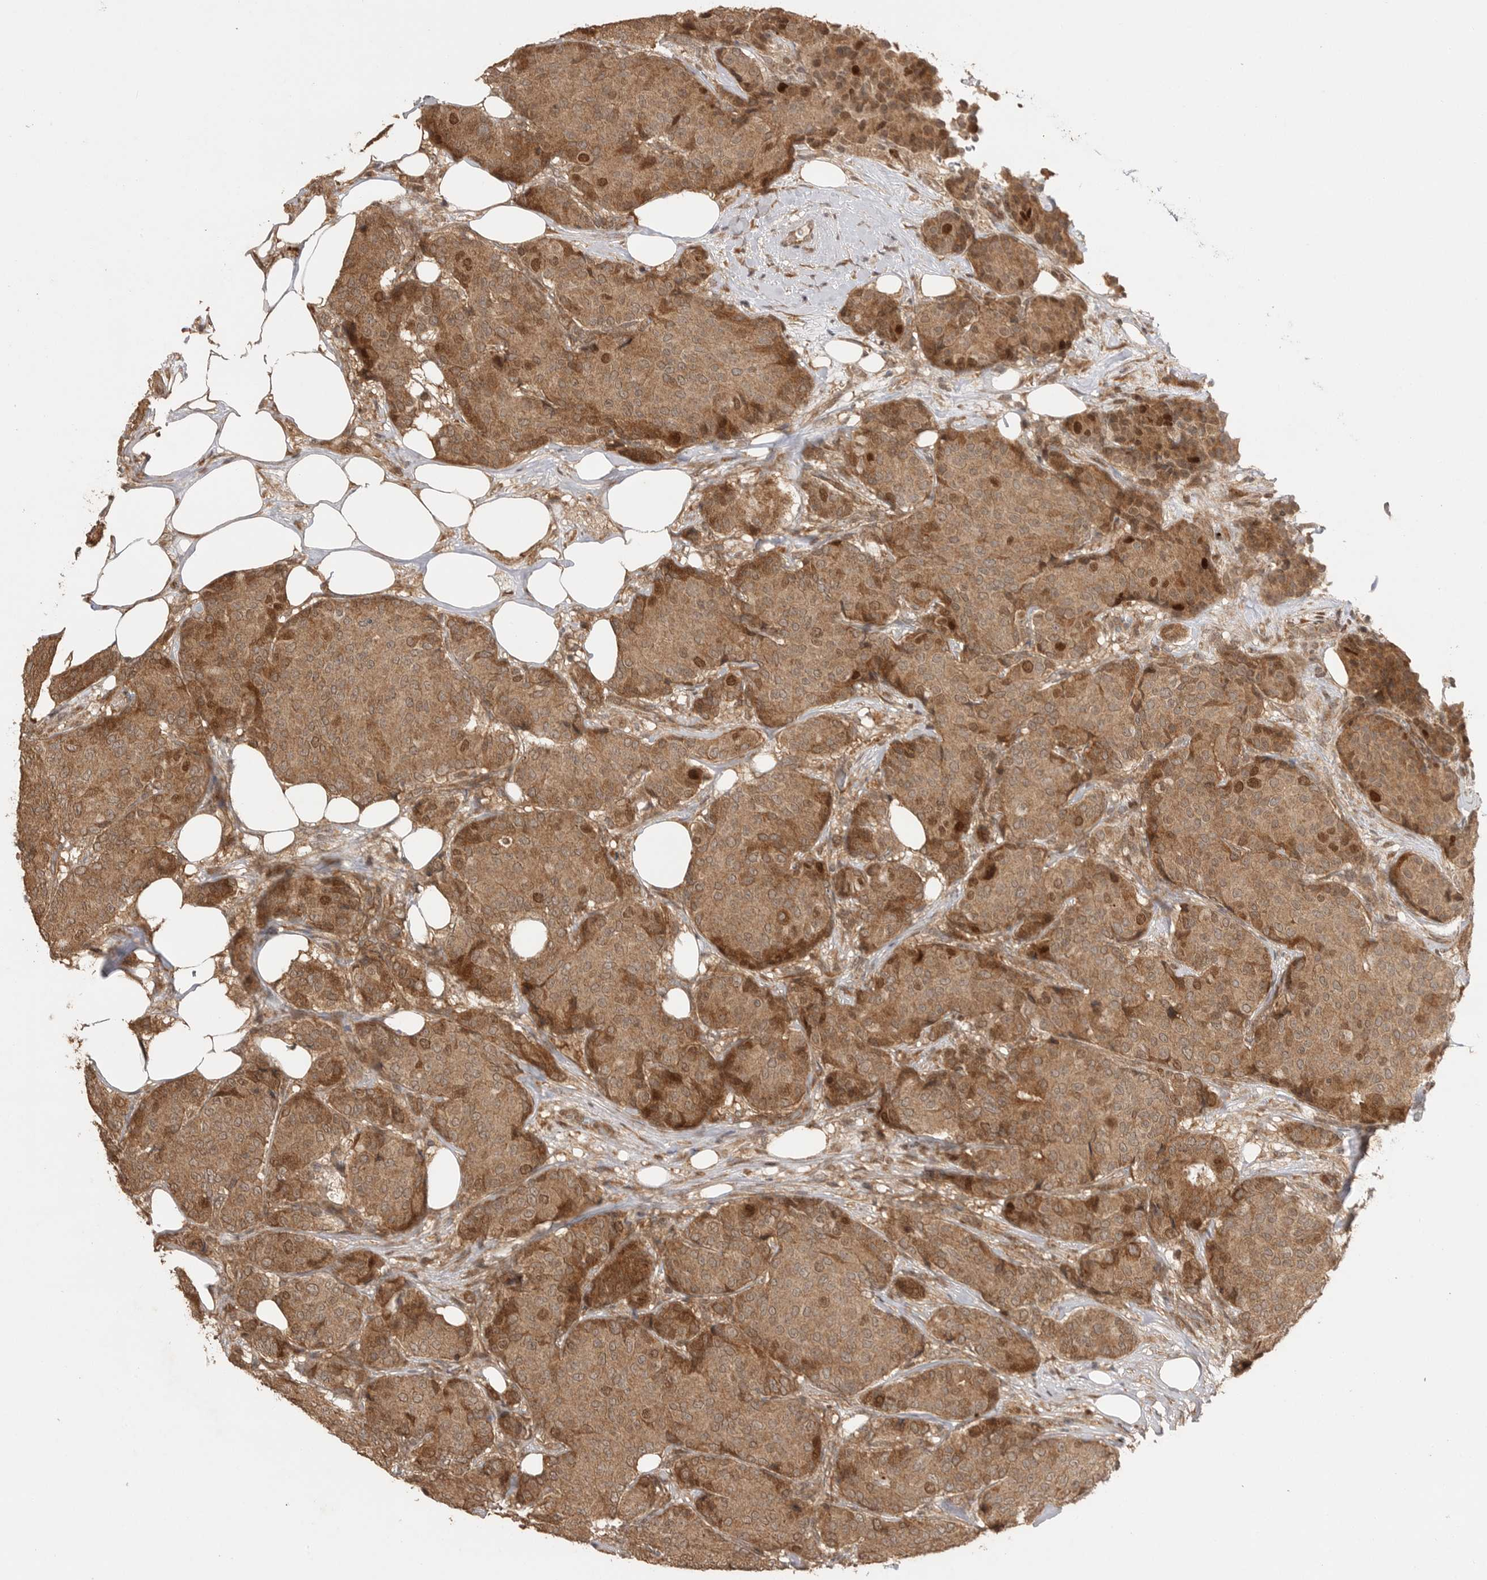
{"staining": {"intensity": "moderate", "quantity": ">75%", "location": "cytoplasmic/membranous,nuclear"}, "tissue": "breast cancer", "cell_type": "Tumor cells", "image_type": "cancer", "snomed": [{"axis": "morphology", "description": "Duct carcinoma"}, {"axis": "topography", "description": "Breast"}], "caption": "Immunohistochemical staining of breast cancer (invasive ductal carcinoma) shows medium levels of moderate cytoplasmic/membranous and nuclear positivity in about >75% of tumor cells. Ihc stains the protein of interest in brown and the nuclei are stained blue.", "gene": "BOC", "patient": {"sex": "female", "age": 75}}